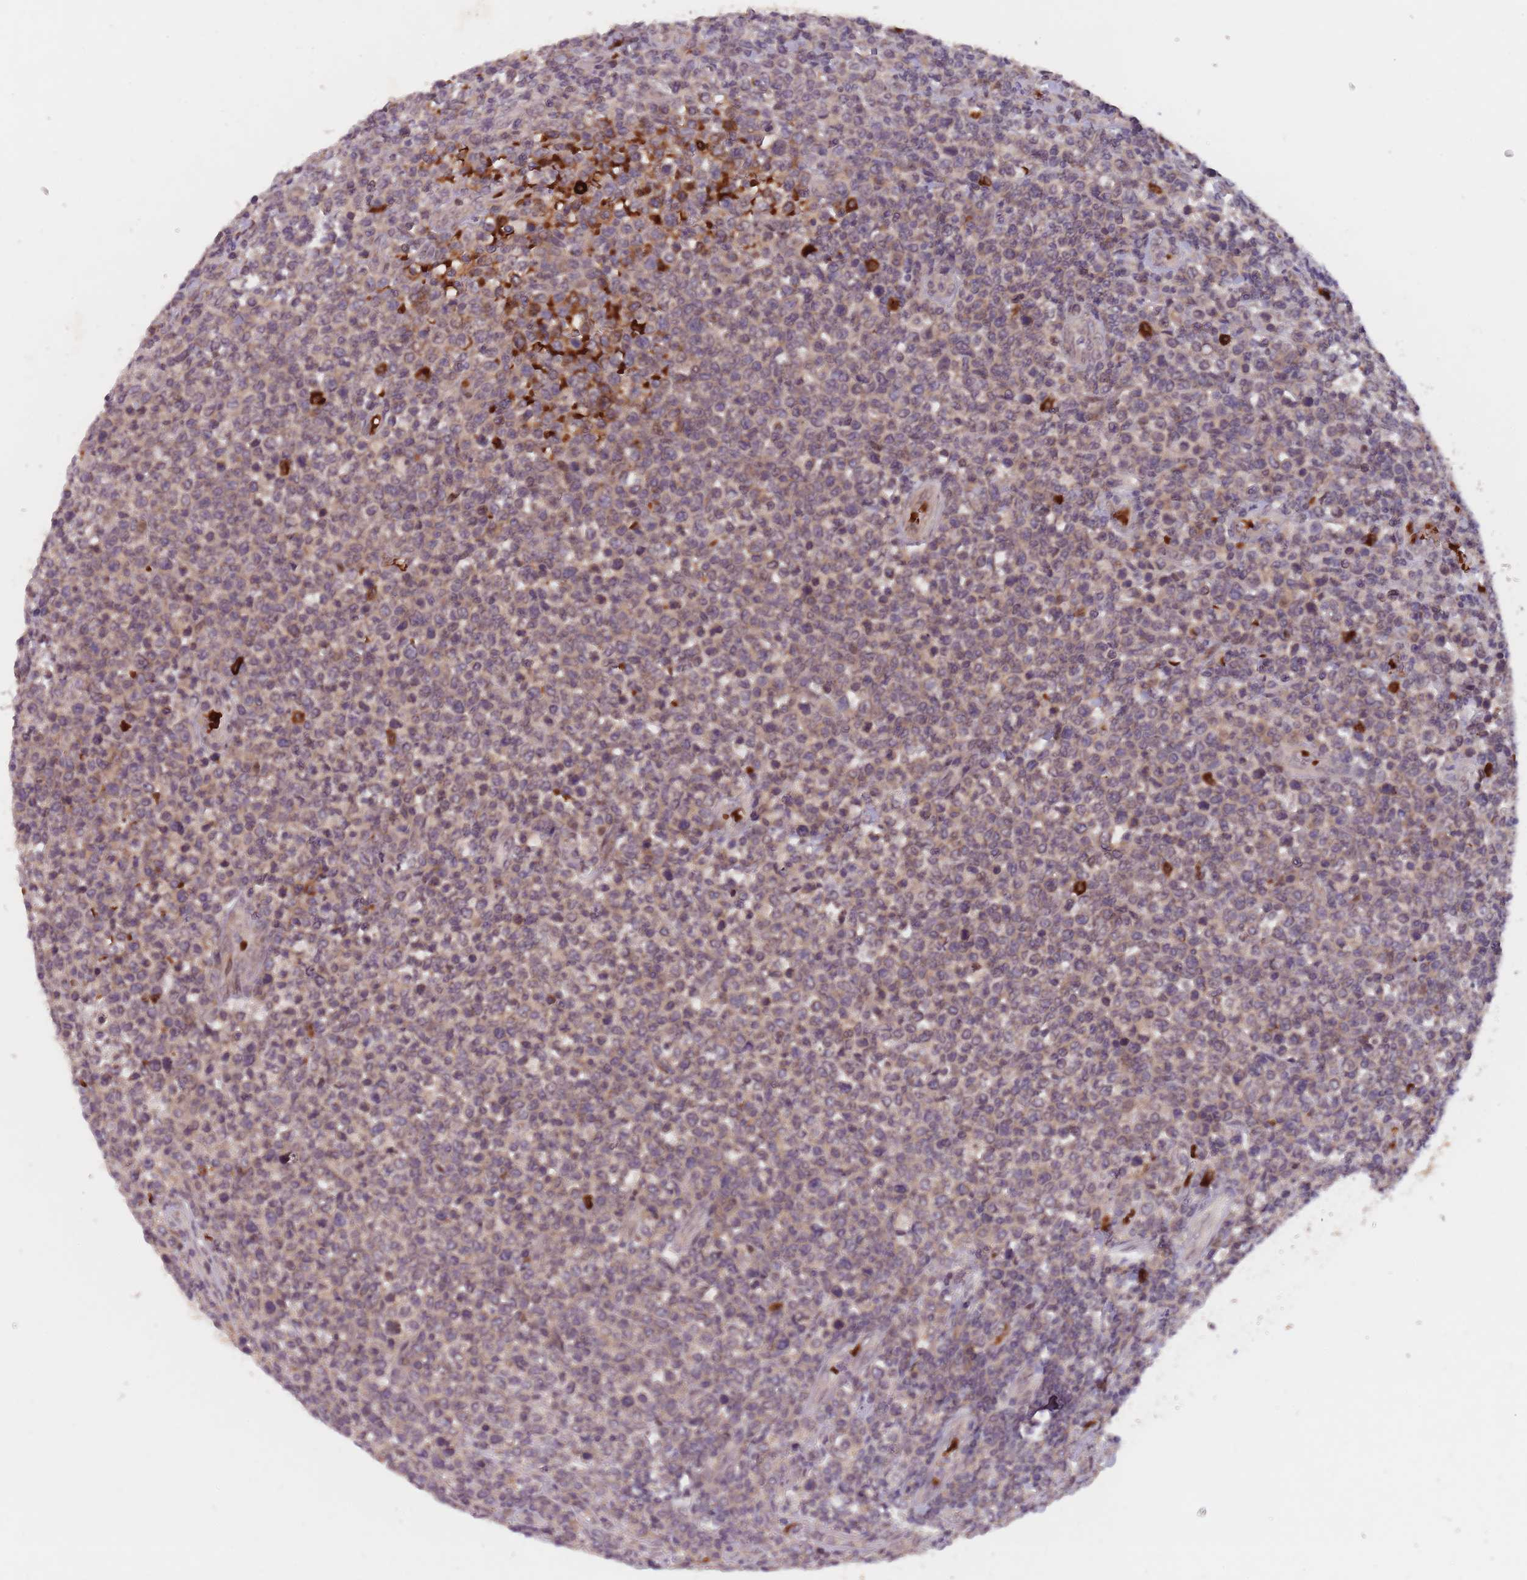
{"staining": {"intensity": "weak", "quantity": "25%-75%", "location": "cytoplasmic/membranous"}, "tissue": "lymphoma", "cell_type": "Tumor cells", "image_type": "cancer", "snomed": [{"axis": "morphology", "description": "Malignant lymphoma, non-Hodgkin's type, High grade"}, {"axis": "topography", "description": "Soft tissue"}], "caption": "IHC of malignant lymphoma, non-Hodgkin's type (high-grade) demonstrates low levels of weak cytoplasmic/membranous staining in approximately 25%-75% of tumor cells.", "gene": "SECTM1", "patient": {"sex": "female", "age": 56}}